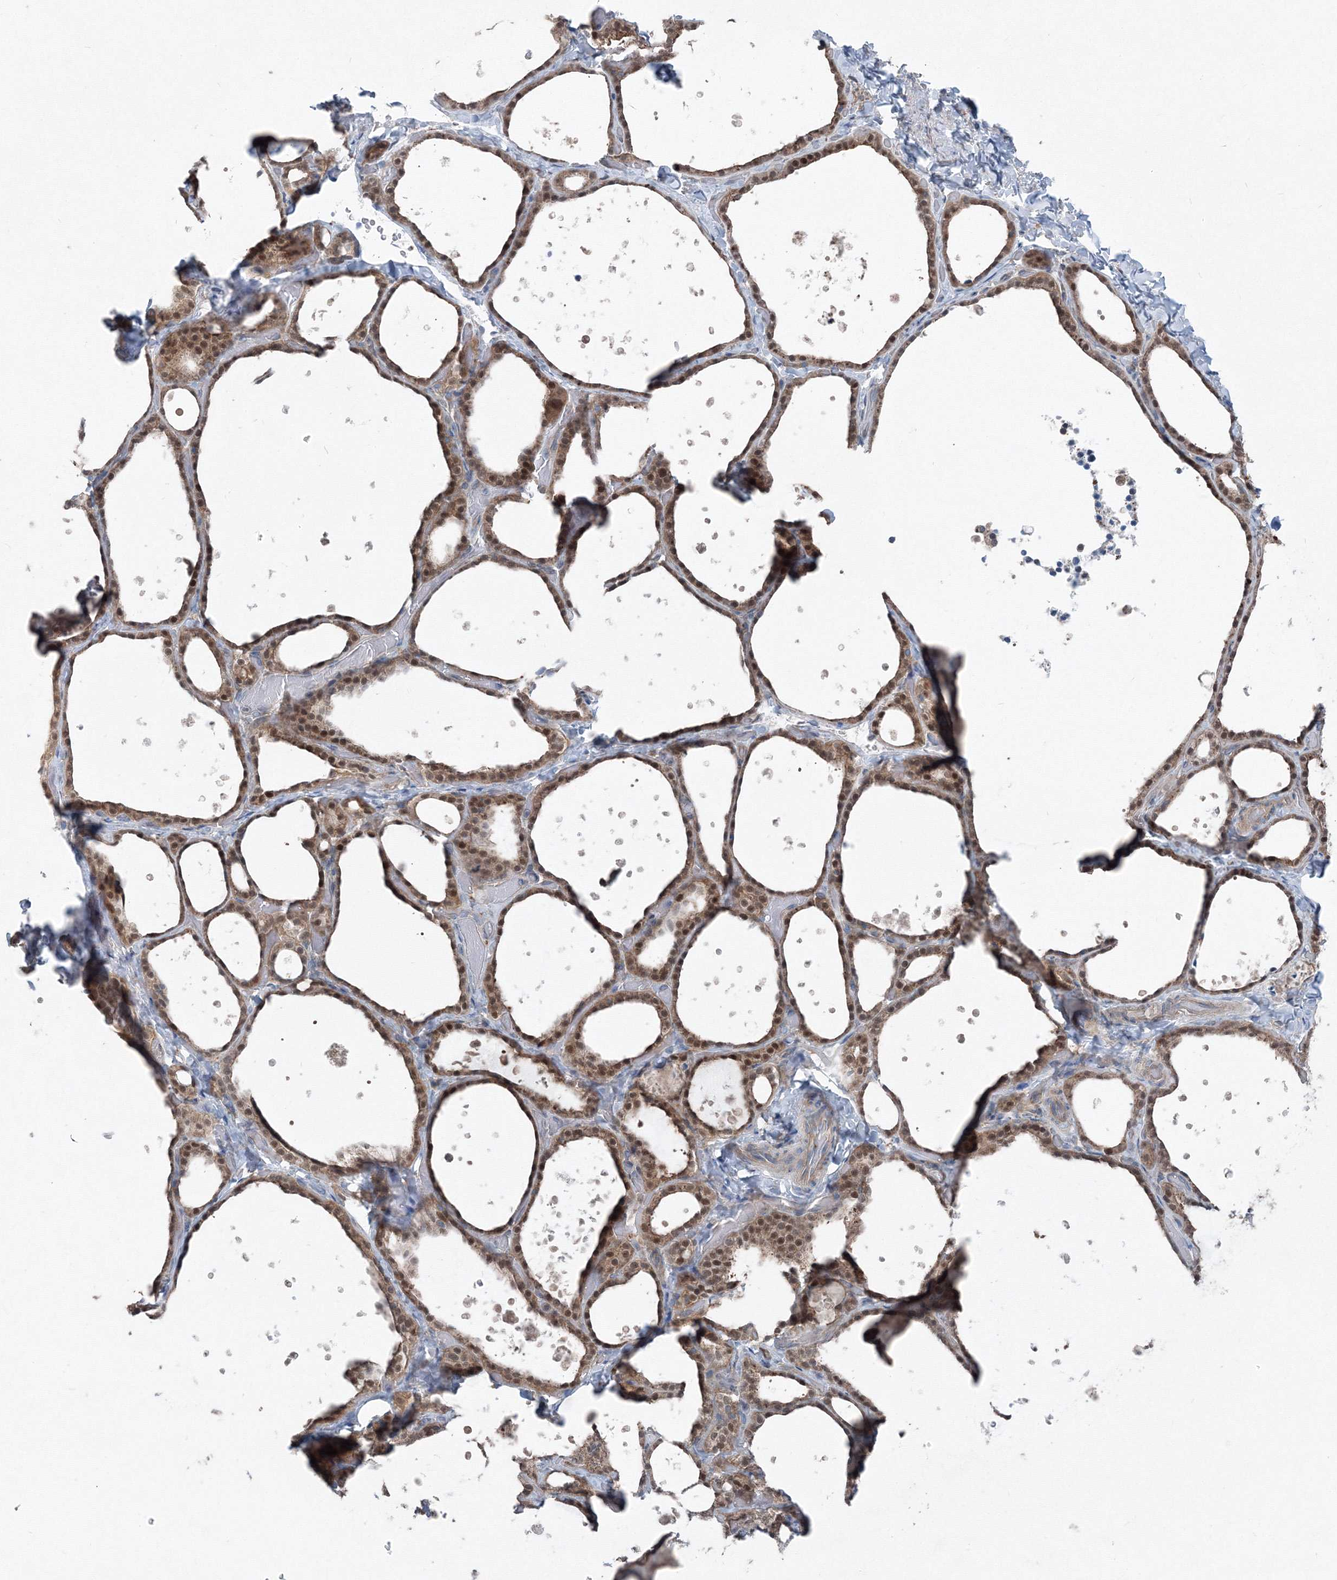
{"staining": {"intensity": "moderate", "quantity": ">75%", "location": "cytoplasmic/membranous,nuclear"}, "tissue": "thyroid gland", "cell_type": "Glandular cells", "image_type": "normal", "snomed": [{"axis": "morphology", "description": "Normal tissue, NOS"}, {"axis": "topography", "description": "Thyroid gland"}], "caption": "A medium amount of moderate cytoplasmic/membranous,nuclear expression is identified in approximately >75% of glandular cells in benign thyroid gland.", "gene": "TPRKB", "patient": {"sex": "female", "age": 44}}